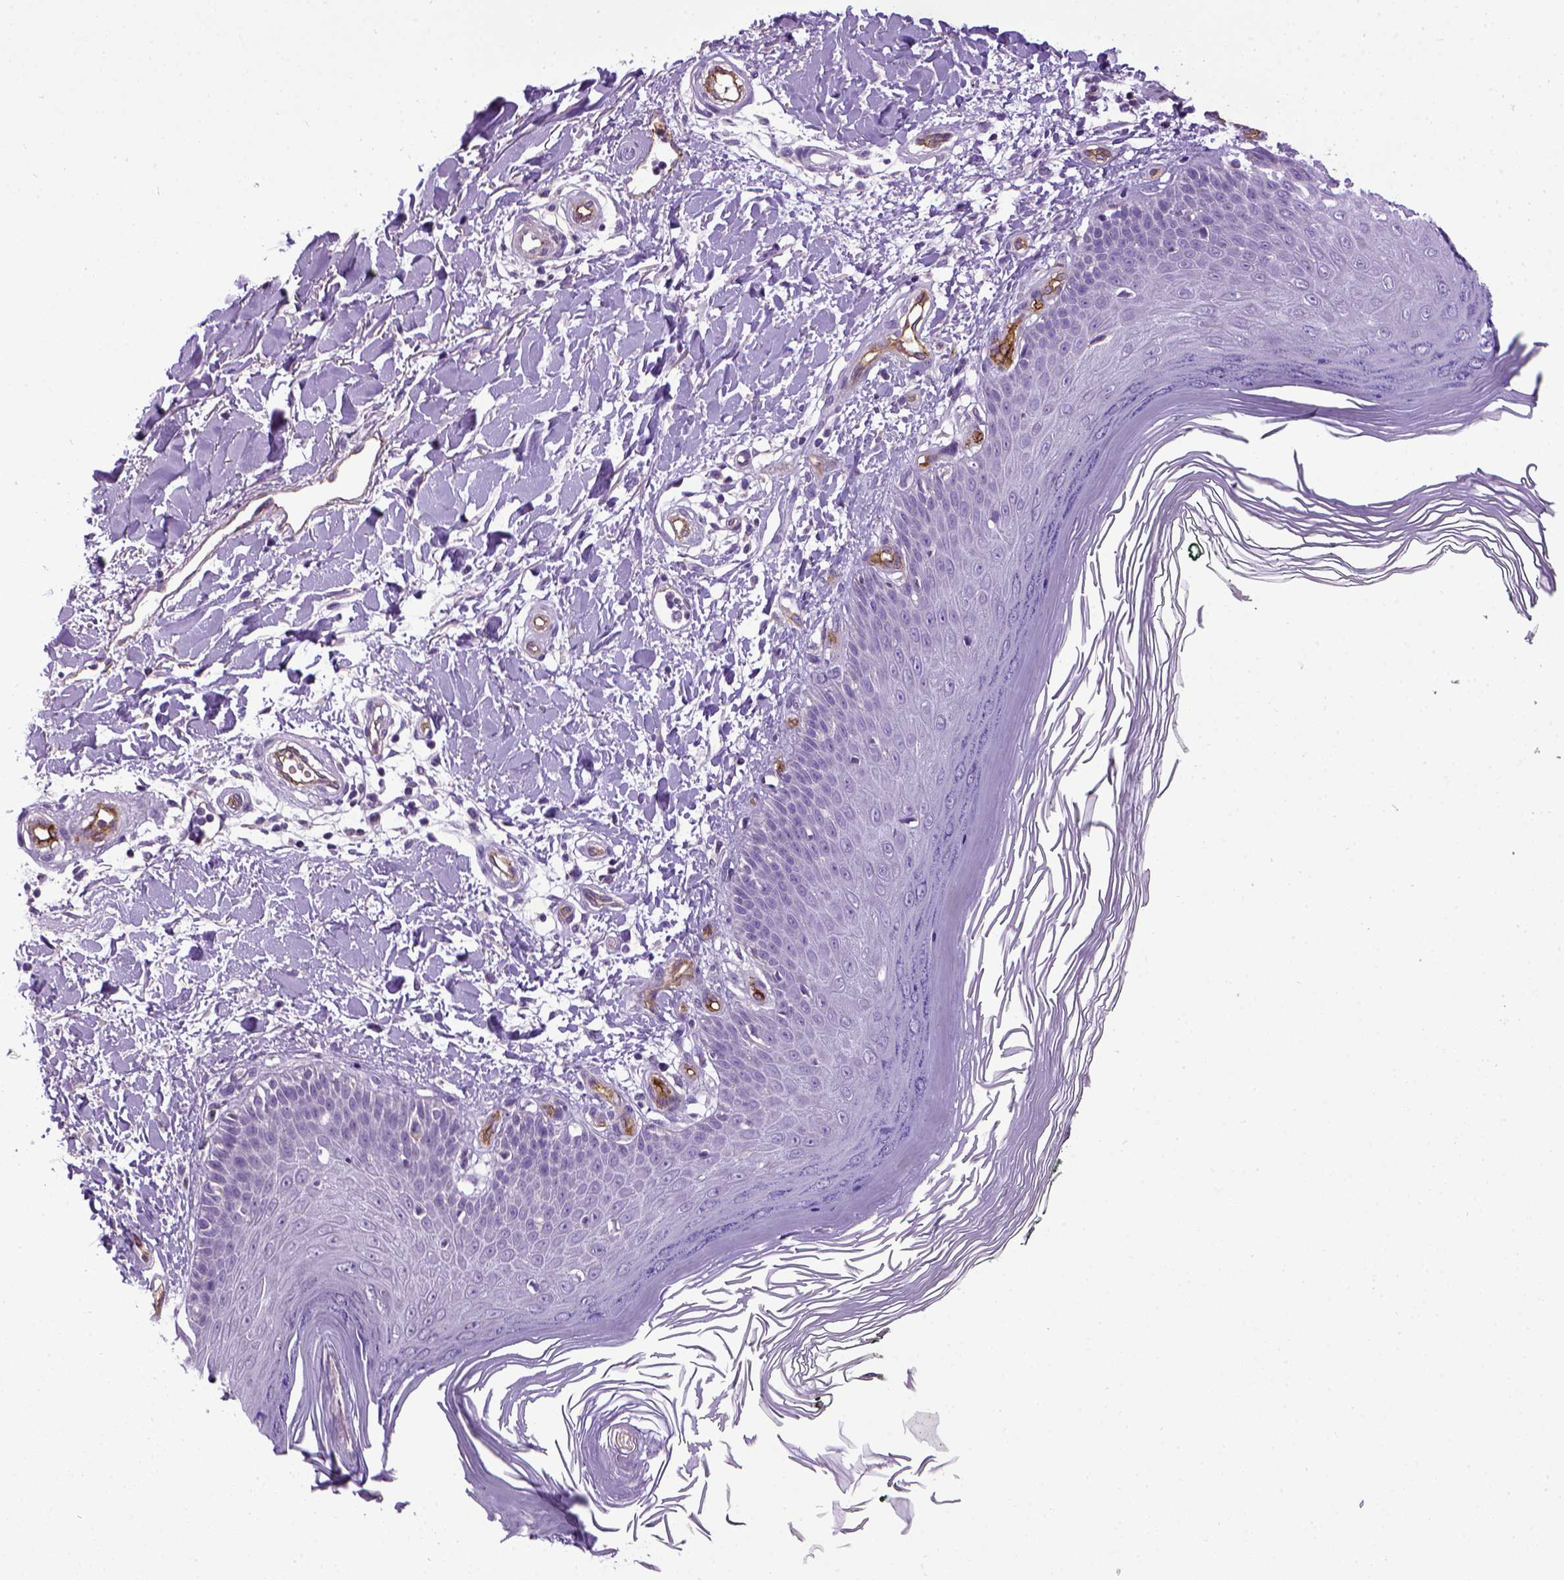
{"staining": {"intensity": "negative", "quantity": "none", "location": "none"}, "tissue": "skin", "cell_type": "Fibroblasts", "image_type": "normal", "snomed": [{"axis": "morphology", "description": "Normal tissue, NOS"}, {"axis": "topography", "description": "Skin"}], "caption": "Immunohistochemistry photomicrograph of unremarkable human skin stained for a protein (brown), which displays no positivity in fibroblasts.", "gene": "ENG", "patient": {"sex": "female", "age": 62}}